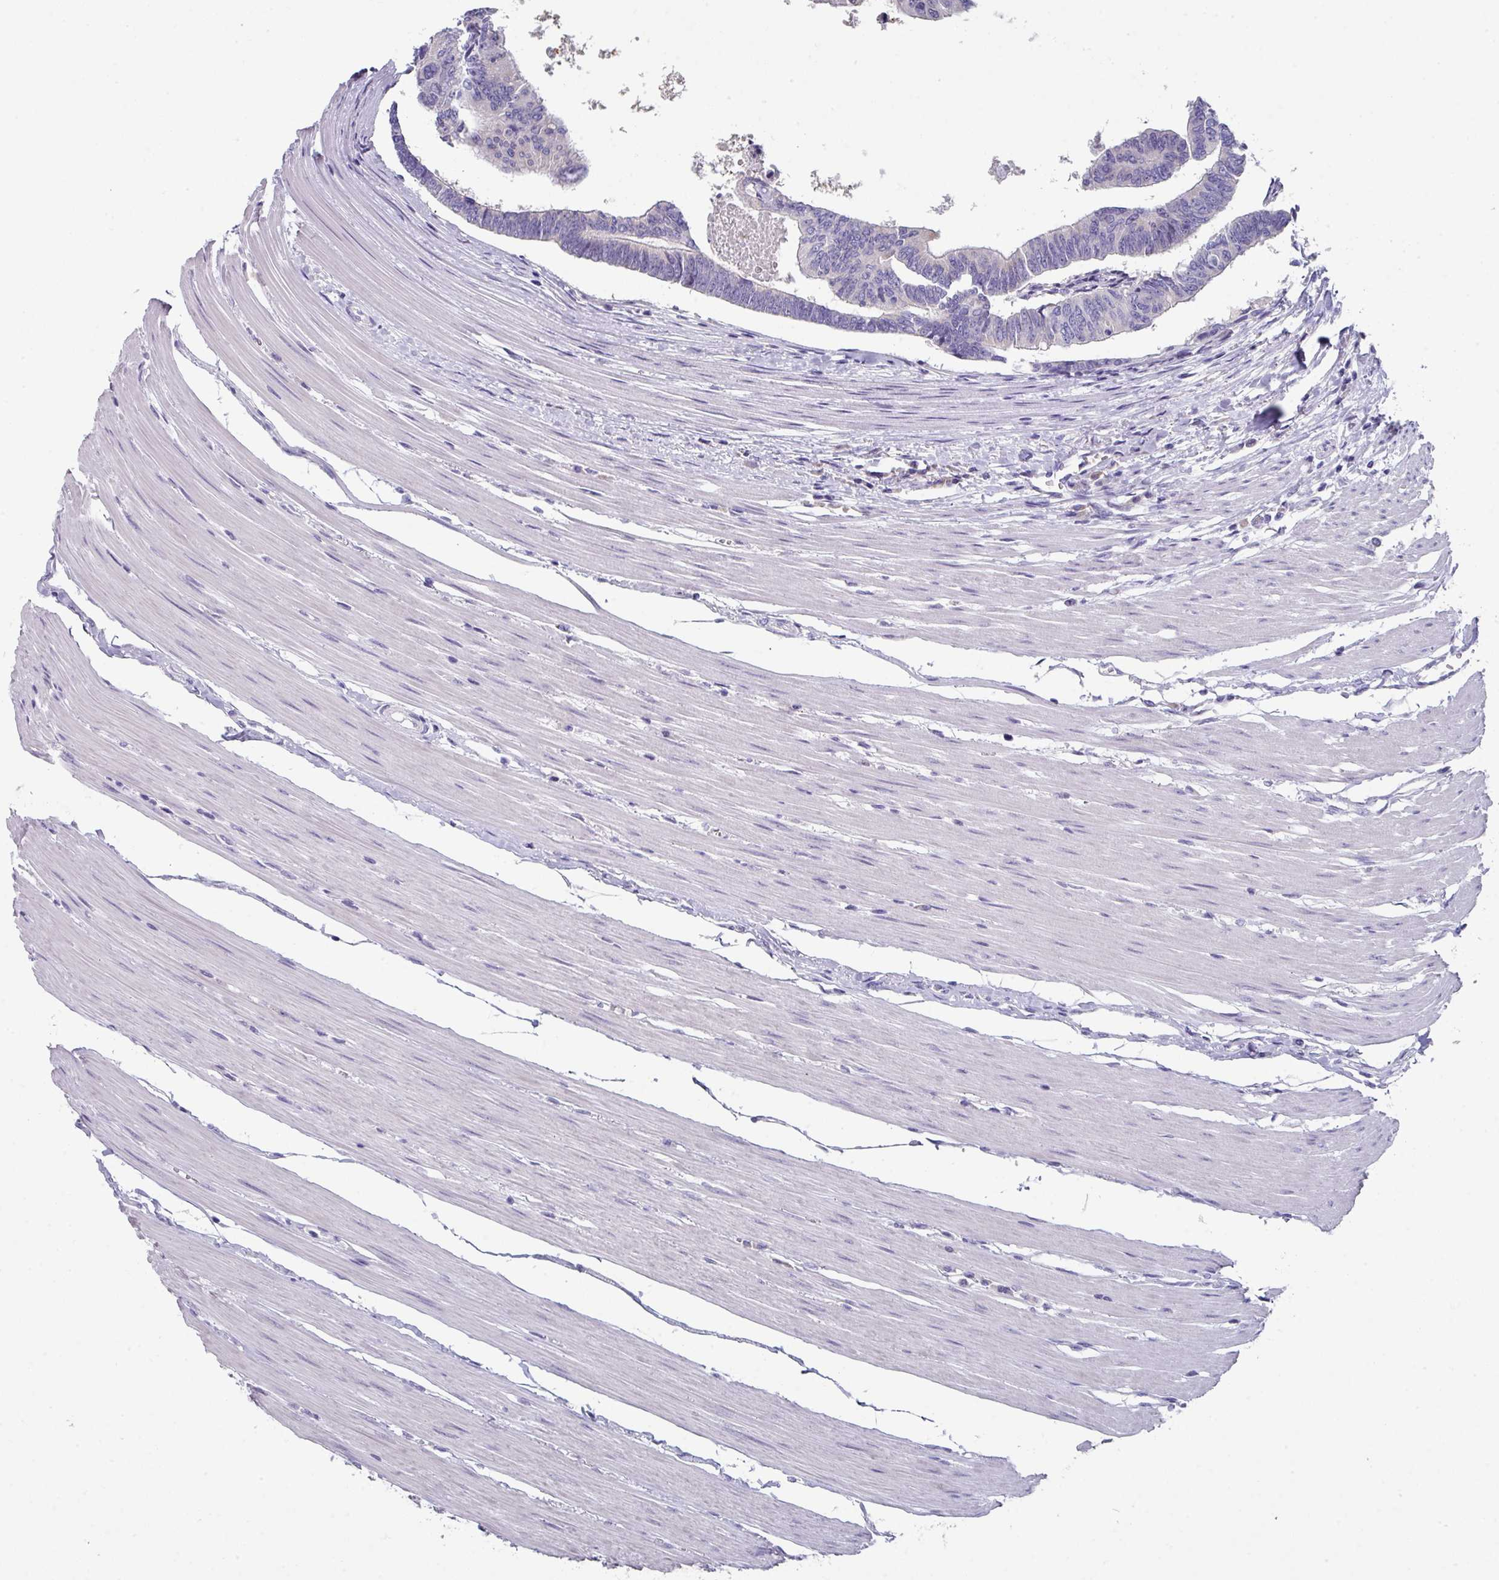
{"staining": {"intensity": "negative", "quantity": "none", "location": "none"}, "tissue": "colorectal cancer", "cell_type": "Tumor cells", "image_type": "cancer", "snomed": [{"axis": "morphology", "description": "Adenocarcinoma, NOS"}, {"axis": "topography", "description": "Rectum"}], "caption": "The micrograph shows no staining of tumor cells in colorectal cancer (adenocarcinoma).", "gene": "DEFB115", "patient": {"sex": "female", "age": 65}}